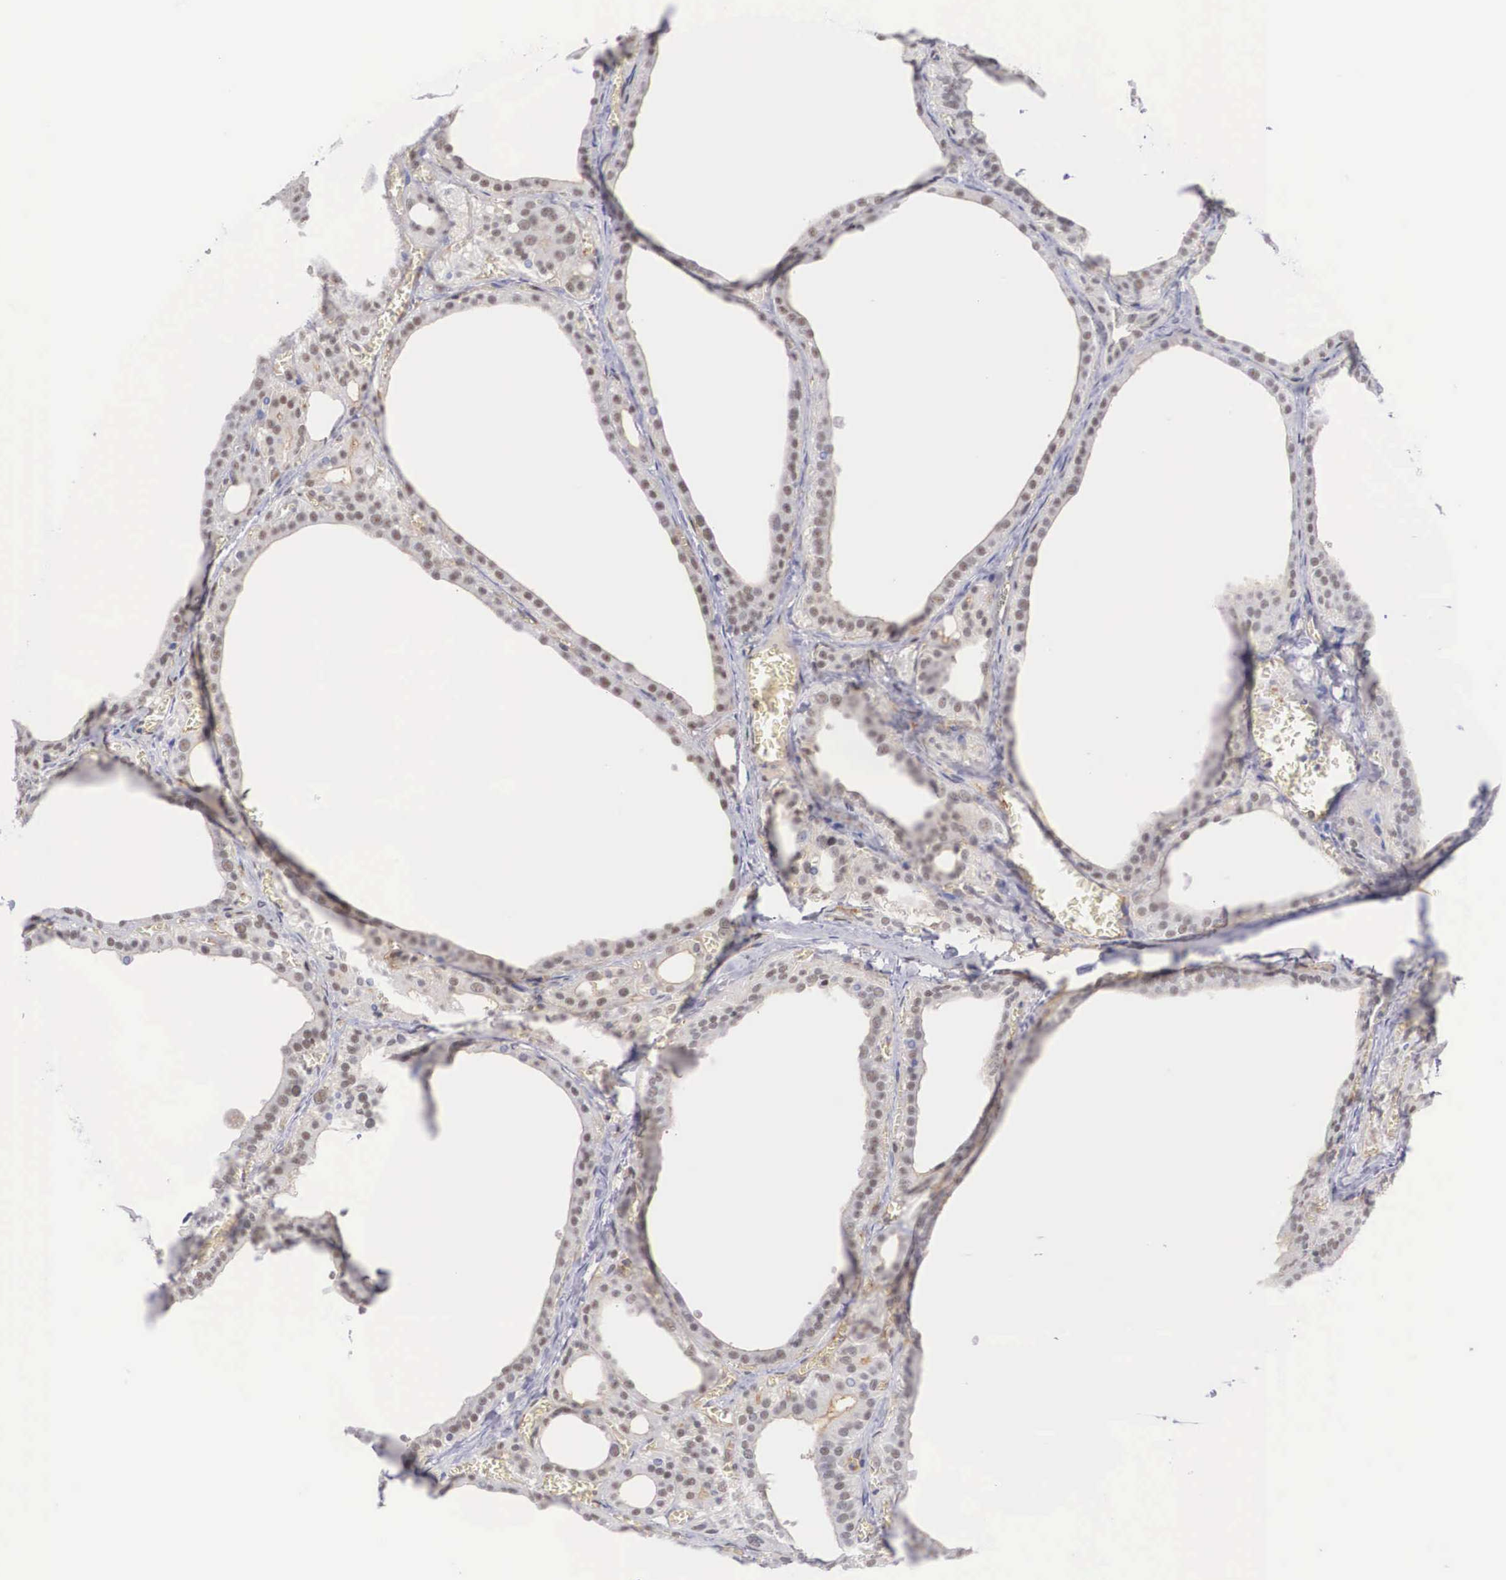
{"staining": {"intensity": "moderate", "quantity": "25%-75%", "location": "nuclear"}, "tissue": "thyroid gland", "cell_type": "Glandular cells", "image_type": "normal", "snomed": [{"axis": "morphology", "description": "Normal tissue, NOS"}, {"axis": "topography", "description": "Thyroid gland"}], "caption": "High-power microscopy captured an immunohistochemistry (IHC) photomicrograph of benign thyroid gland, revealing moderate nuclear positivity in approximately 25%-75% of glandular cells.", "gene": "NR4A2", "patient": {"sex": "female", "age": 55}}